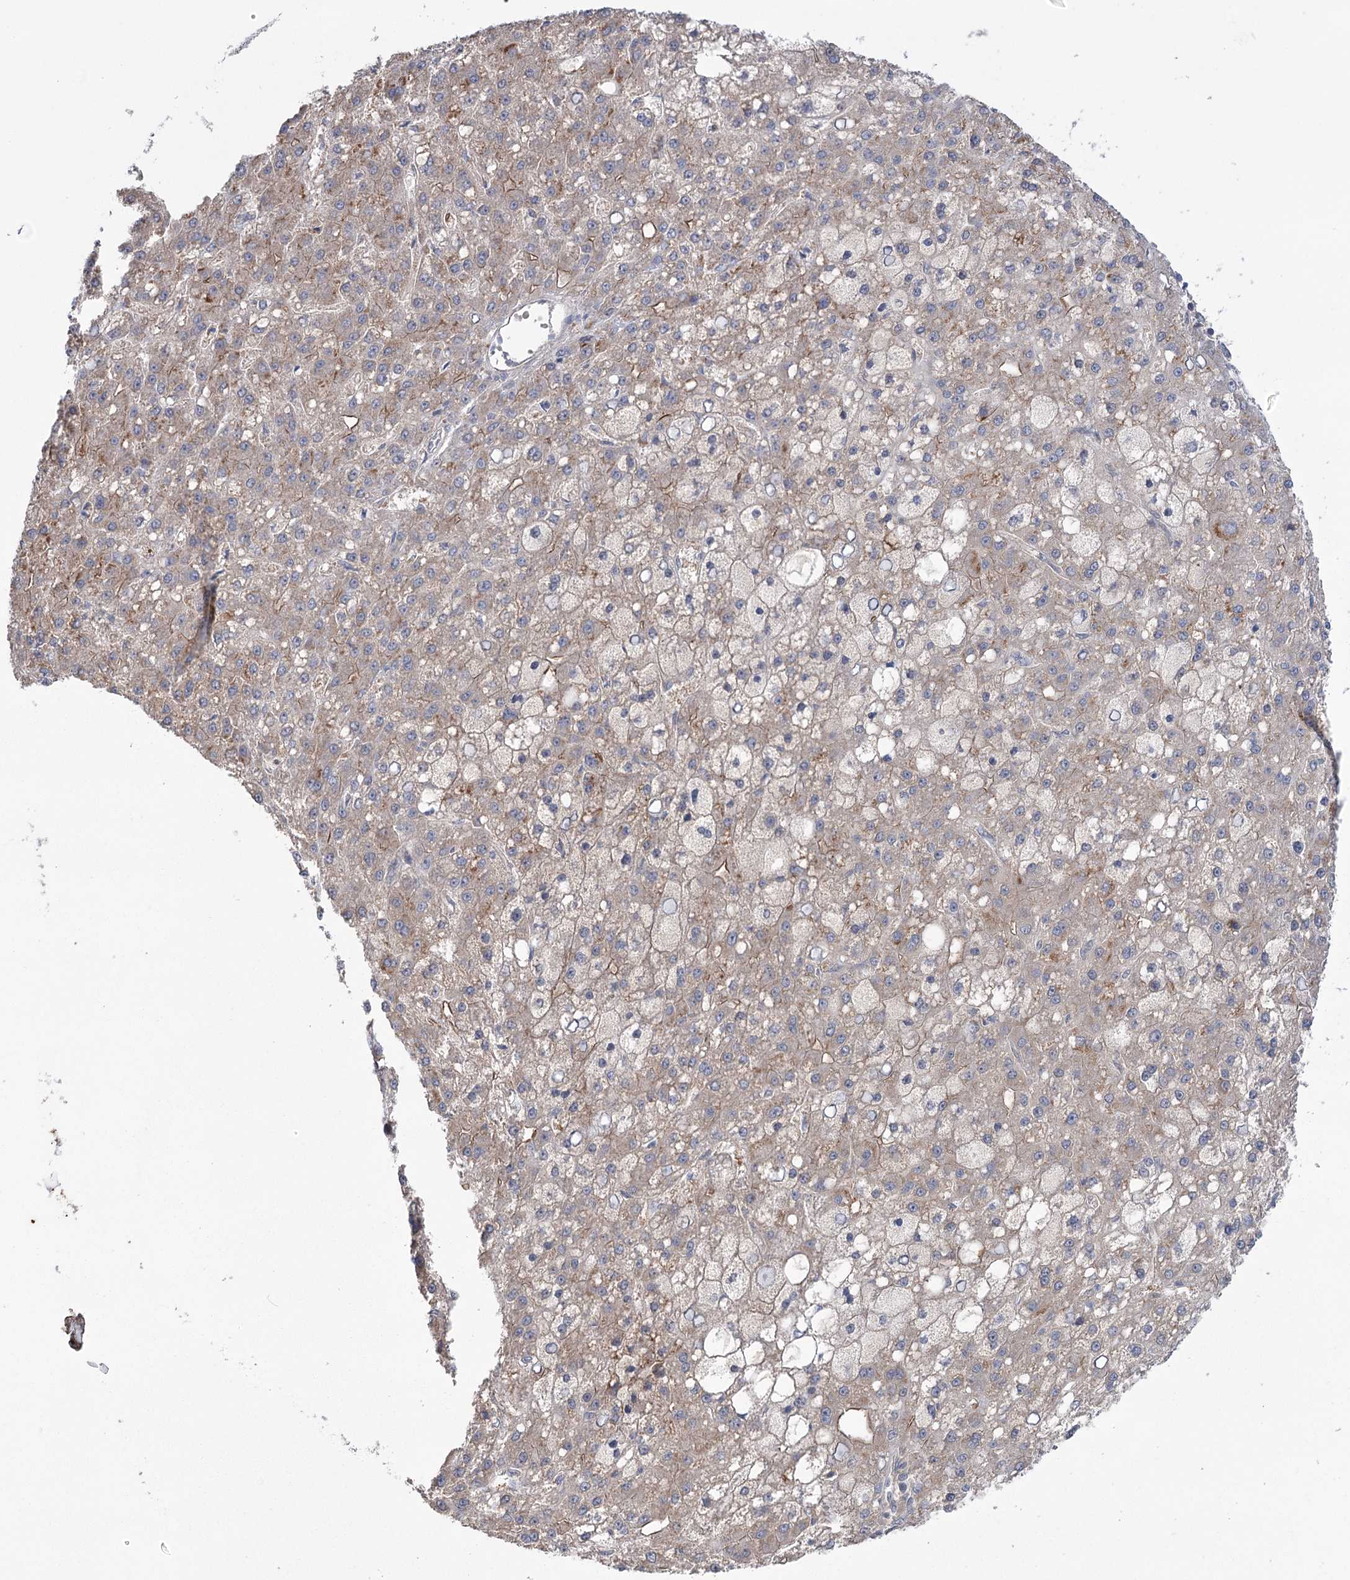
{"staining": {"intensity": "moderate", "quantity": "<25%", "location": "cytoplasmic/membranous"}, "tissue": "liver cancer", "cell_type": "Tumor cells", "image_type": "cancer", "snomed": [{"axis": "morphology", "description": "Carcinoma, Hepatocellular, NOS"}, {"axis": "topography", "description": "Liver"}], "caption": "Hepatocellular carcinoma (liver) stained for a protein (brown) exhibits moderate cytoplasmic/membranous positive expression in about <25% of tumor cells.", "gene": "TRIM71", "patient": {"sex": "male", "age": 67}}